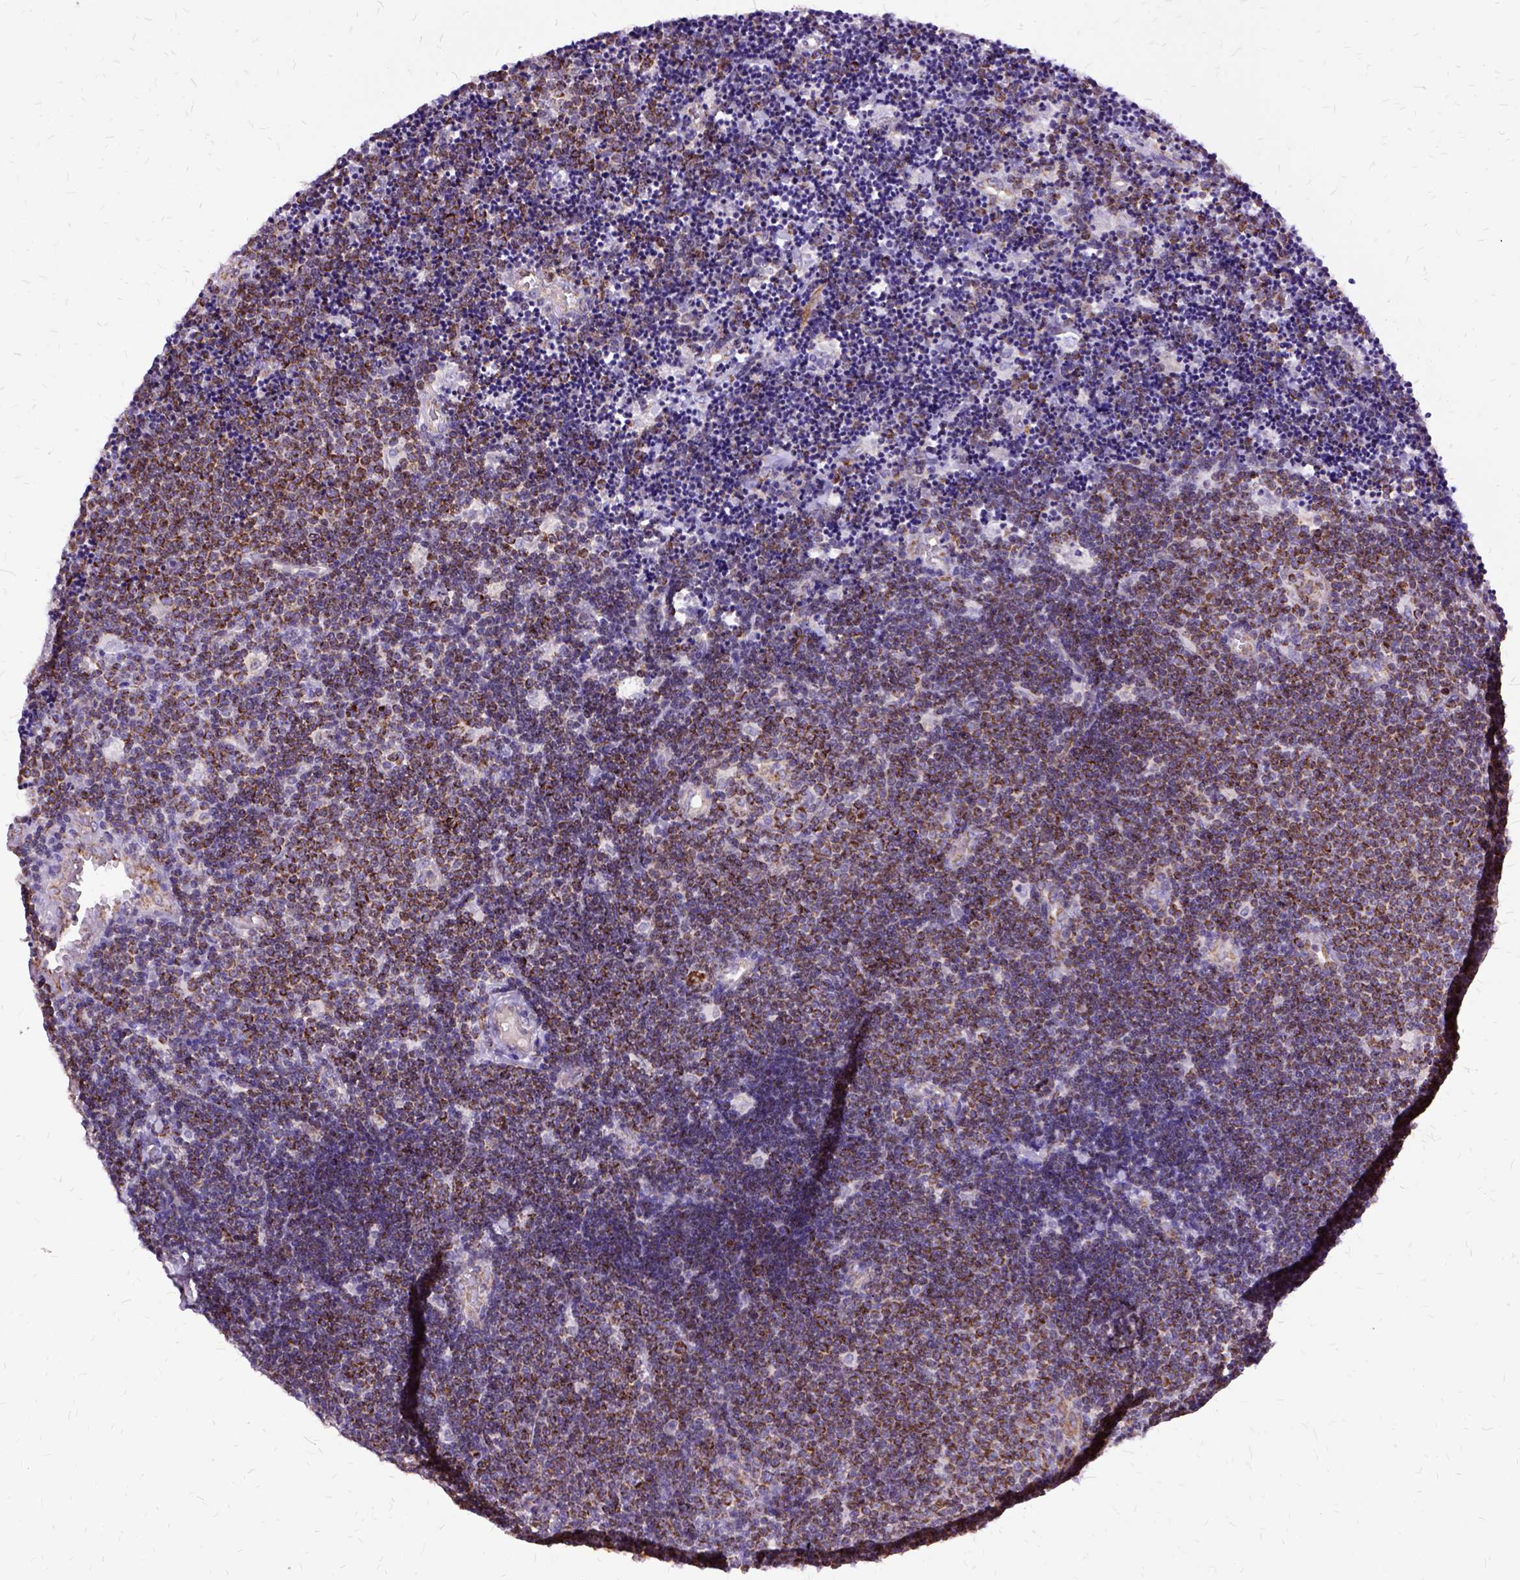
{"staining": {"intensity": "moderate", "quantity": "25%-75%", "location": "cytoplasmic/membranous"}, "tissue": "lymphoma", "cell_type": "Tumor cells", "image_type": "cancer", "snomed": [{"axis": "morphology", "description": "Malignant lymphoma, non-Hodgkin's type, Low grade"}, {"axis": "topography", "description": "Brain"}], "caption": "Low-grade malignant lymphoma, non-Hodgkin's type stained for a protein shows moderate cytoplasmic/membranous positivity in tumor cells.", "gene": "OXCT1", "patient": {"sex": "female", "age": 66}}